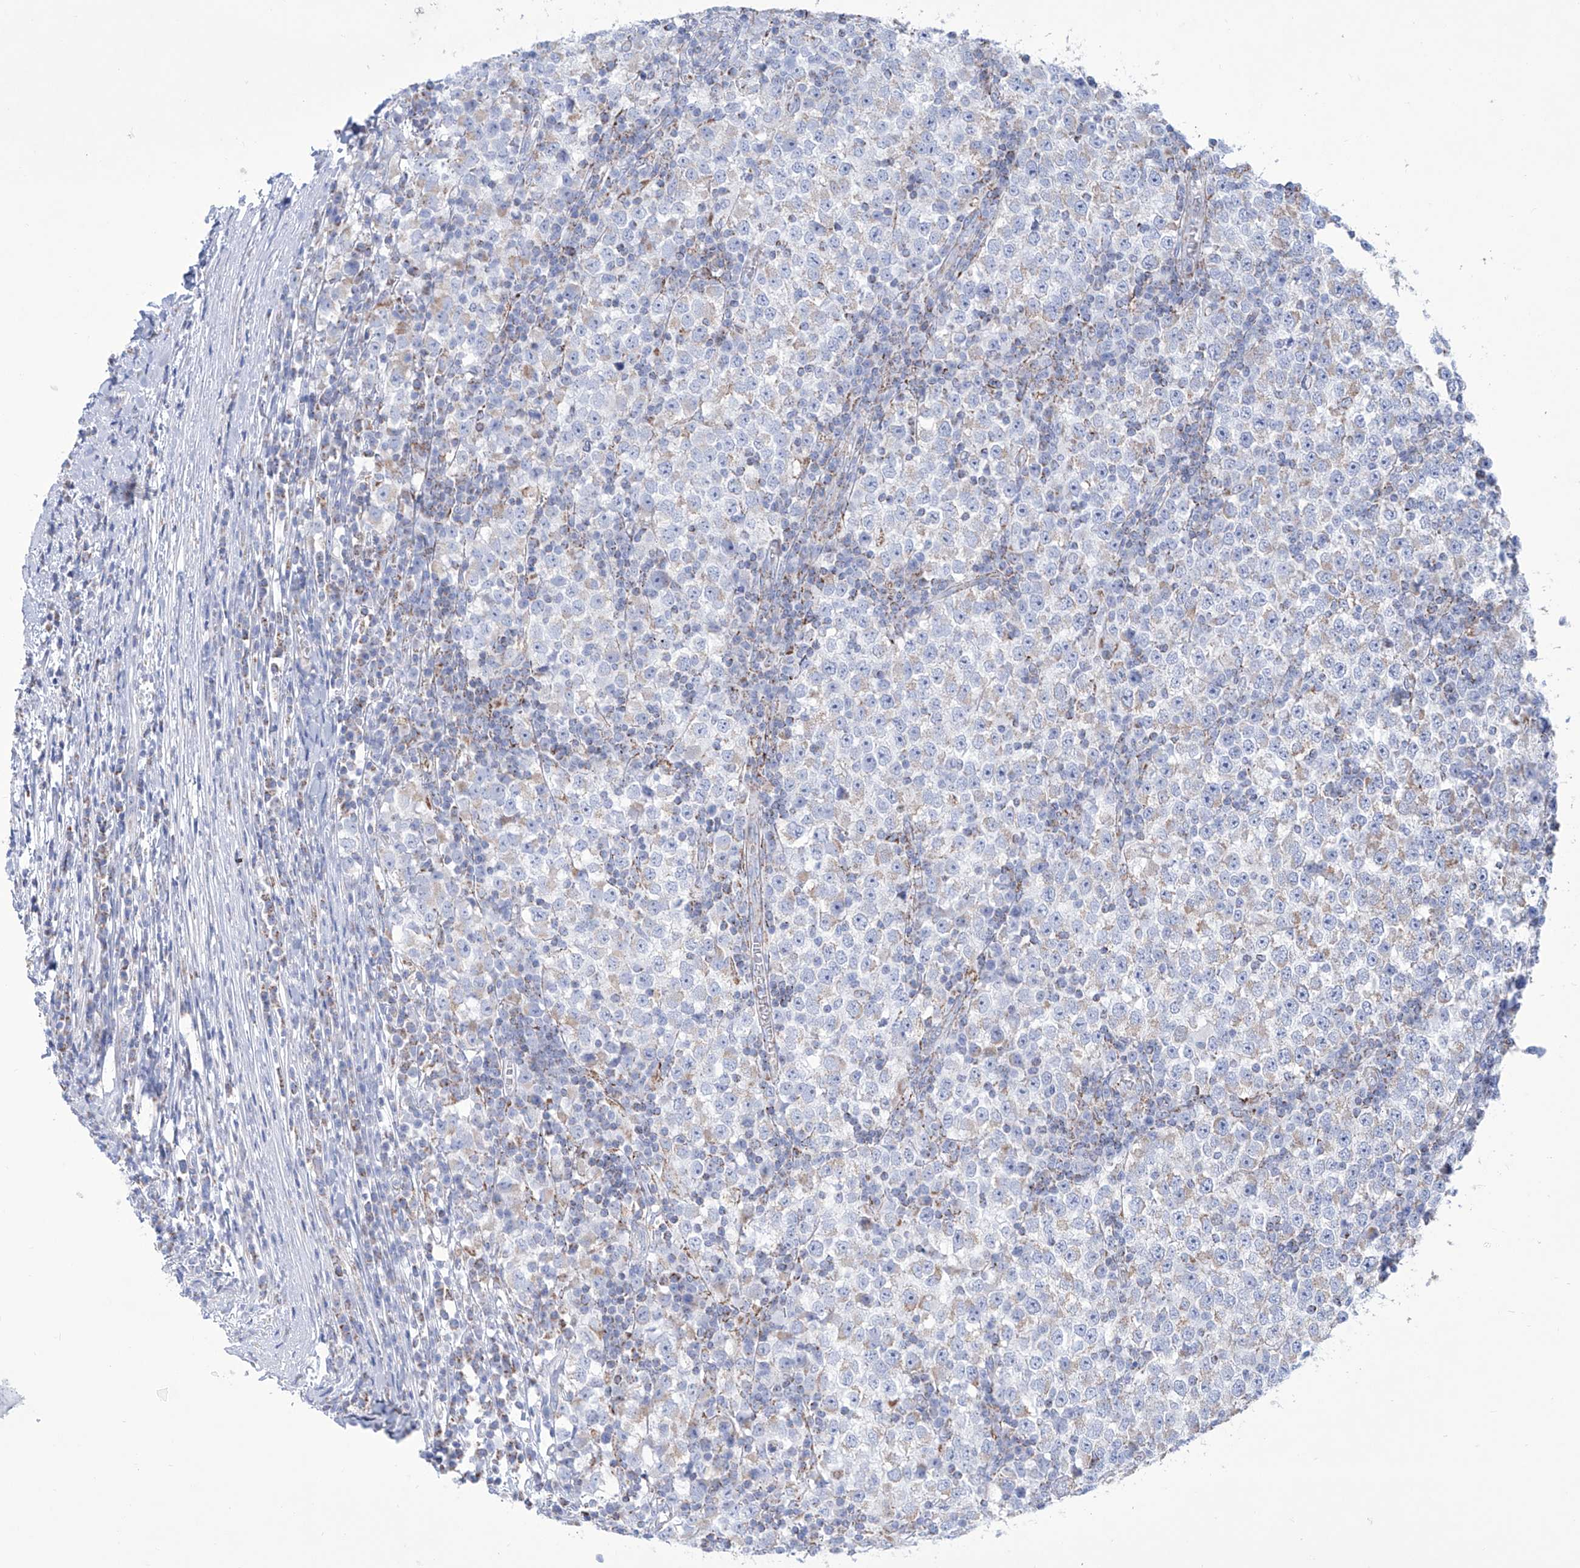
{"staining": {"intensity": "negative", "quantity": "none", "location": "none"}, "tissue": "testis cancer", "cell_type": "Tumor cells", "image_type": "cancer", "snomed": [{"axis": "morphology", "description": "Seminoma, NOS"}, {"axis": "topography", "description": "Testis"}], "caption": "Histopathology image shows no protein staining in tumor cells of seminoma (testis) tissue. Nuclei are stained in blue.", "gene": "ALDH6A1", "patient": {"sex": "male", "age": 65}}